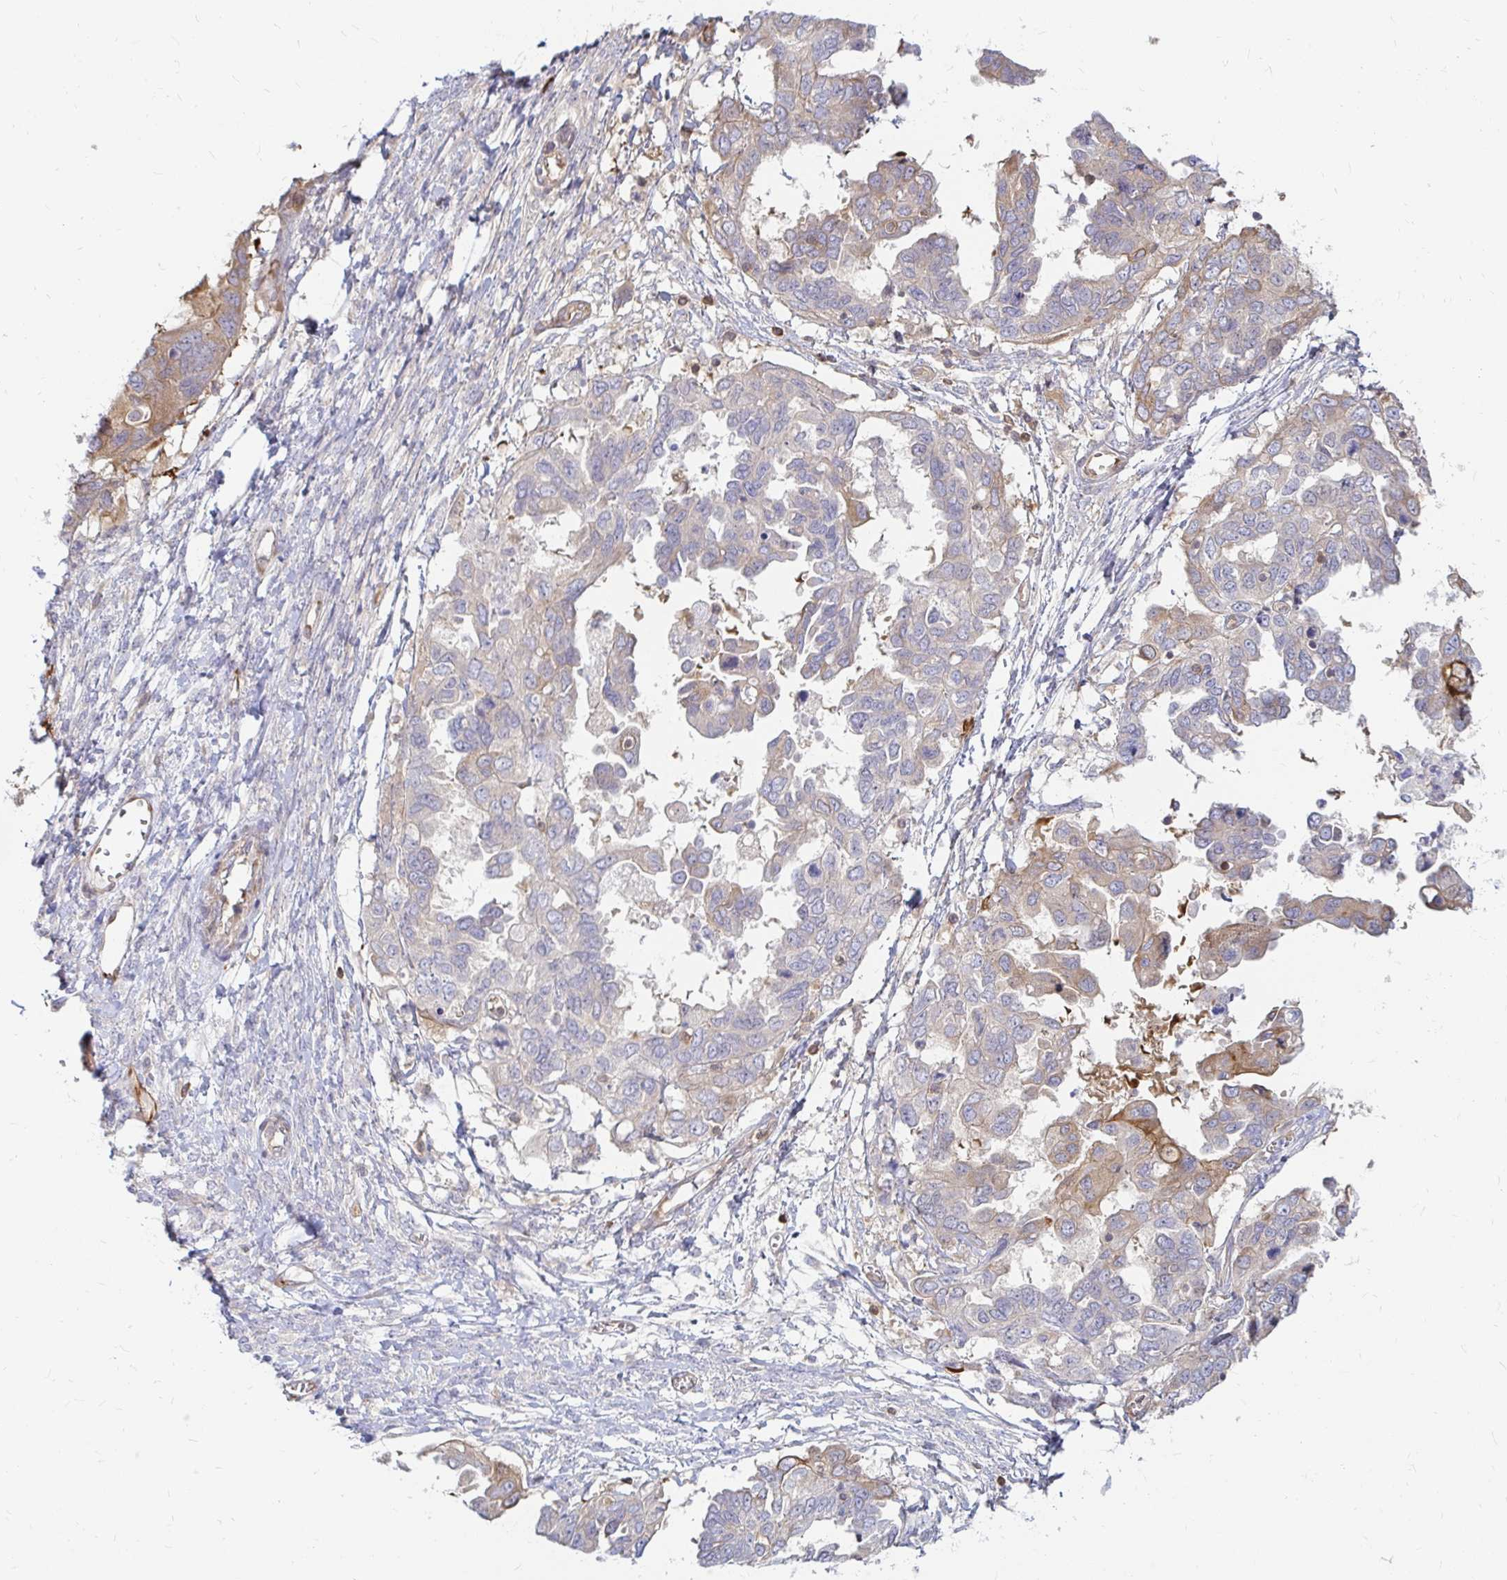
{"staining": {"intensity": "weak", "quantity": "<25%", "location": "cytoplasmic/membranous"}, "tissue": "ovarian cancer", "cell_type": "Tumor cells", "image_type": "cancer", "snomed": [{"axis": "morphology", "description": "Cystadenocarcinoma, serous, NOS"}, {"axis": "topography", "description": "Ovary"}], "caption": "Immunohistochemistry photomicrograph of ovarian serous cystadenocarcinoma stained for a protein (brown), which shows no positivity in tumor cells.", "gene": "CAST", "patient": {"sex": "female", "age": 53}}